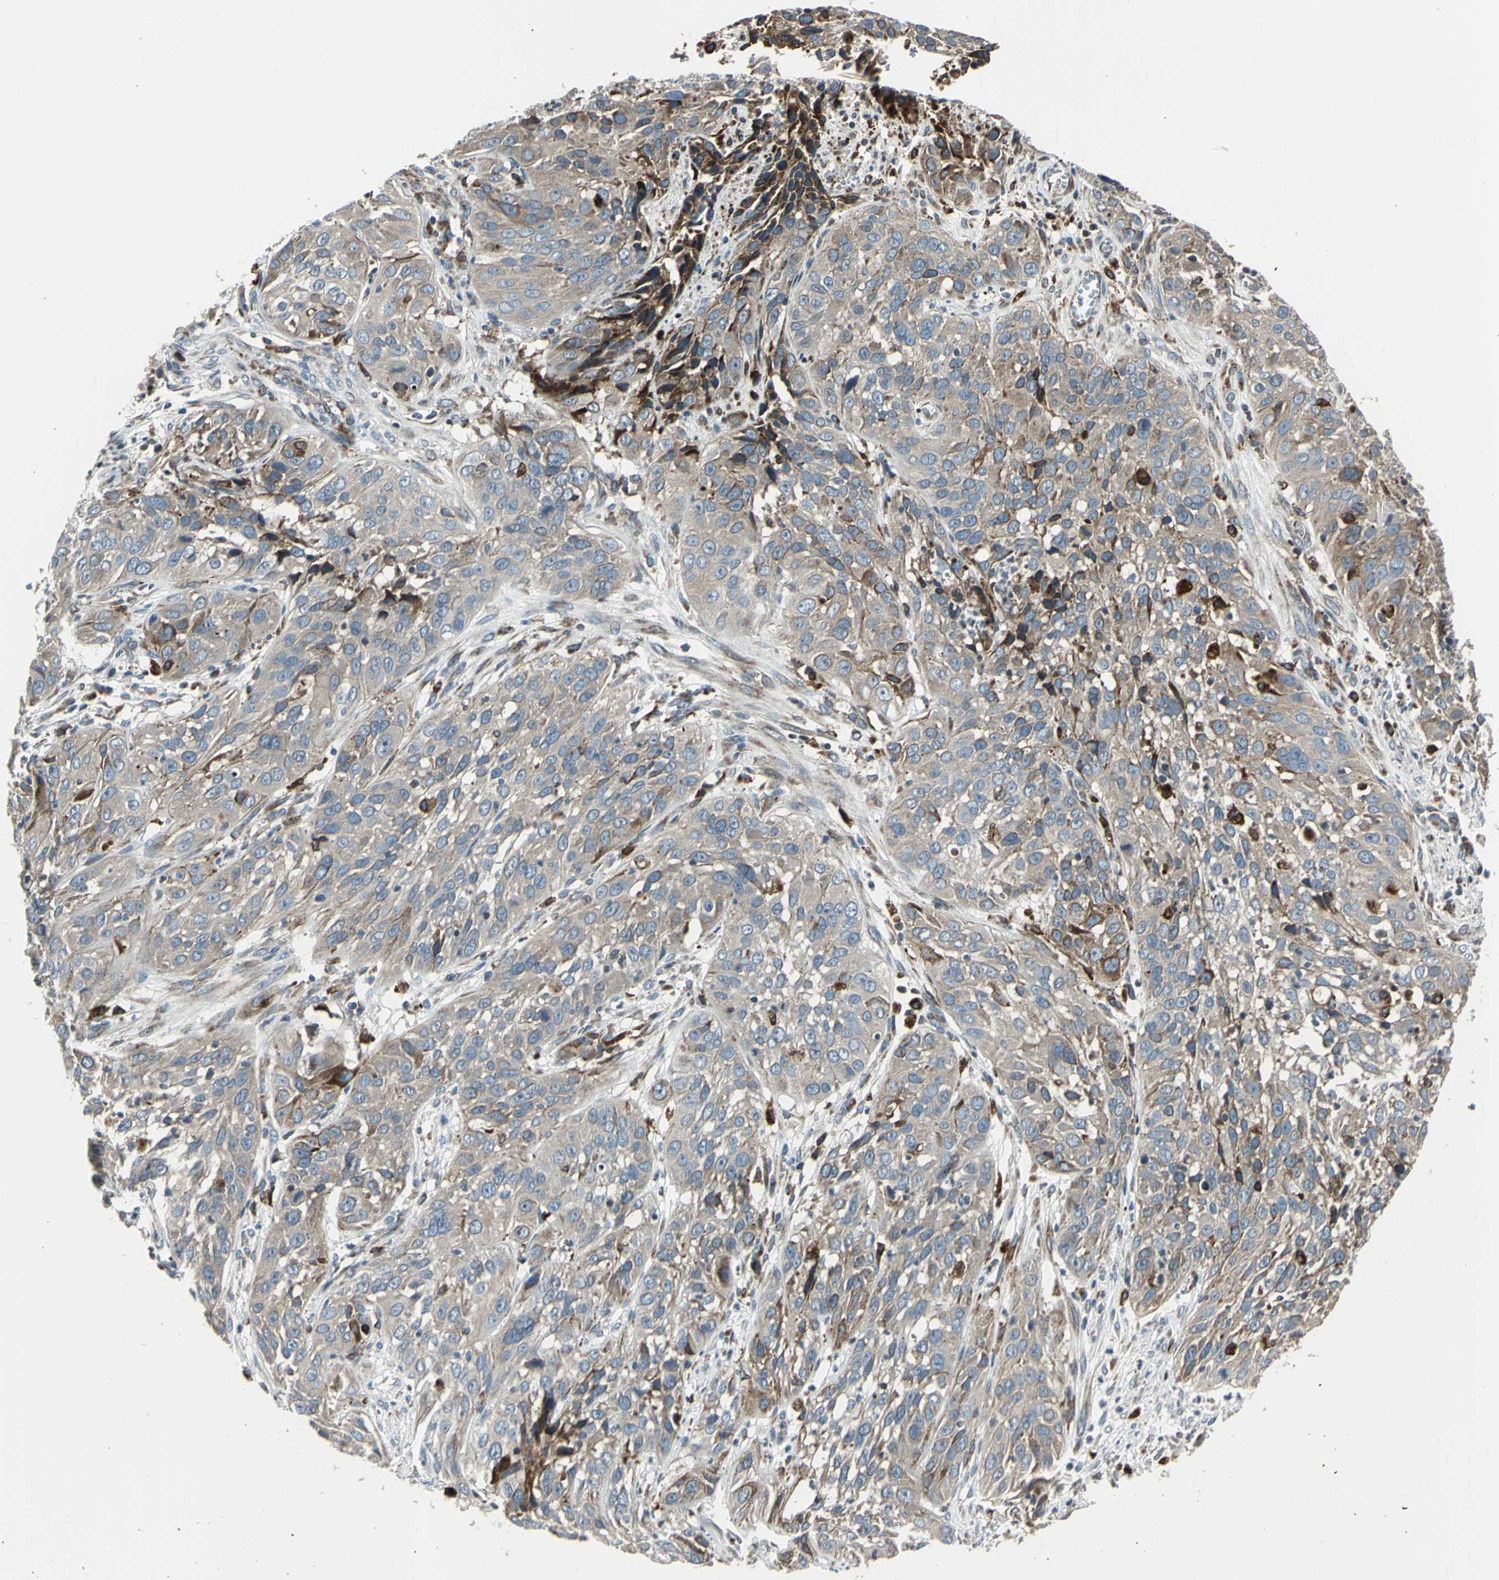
{"staining": {"intensity": "strong", "quantity": "<25%", "location": "cytoplasmic/membranous"}, "tissue": "cervical cancer", "cell_type": "Tumor cells", "image_type": "cancer", "snomed": [{"axis": "morphology", "description": "Squamous cell carcinoma, NOS"}, {"axis": "topography", "description": "Cervix"}], "caption": "Protein staining of cervical cancer tissue exhibits strong cytoplasmic/membranous expression in approximately <25% of tumor cells.", "gene": "HTATIP2", "patient": {"sex": "female", "age": 32}}